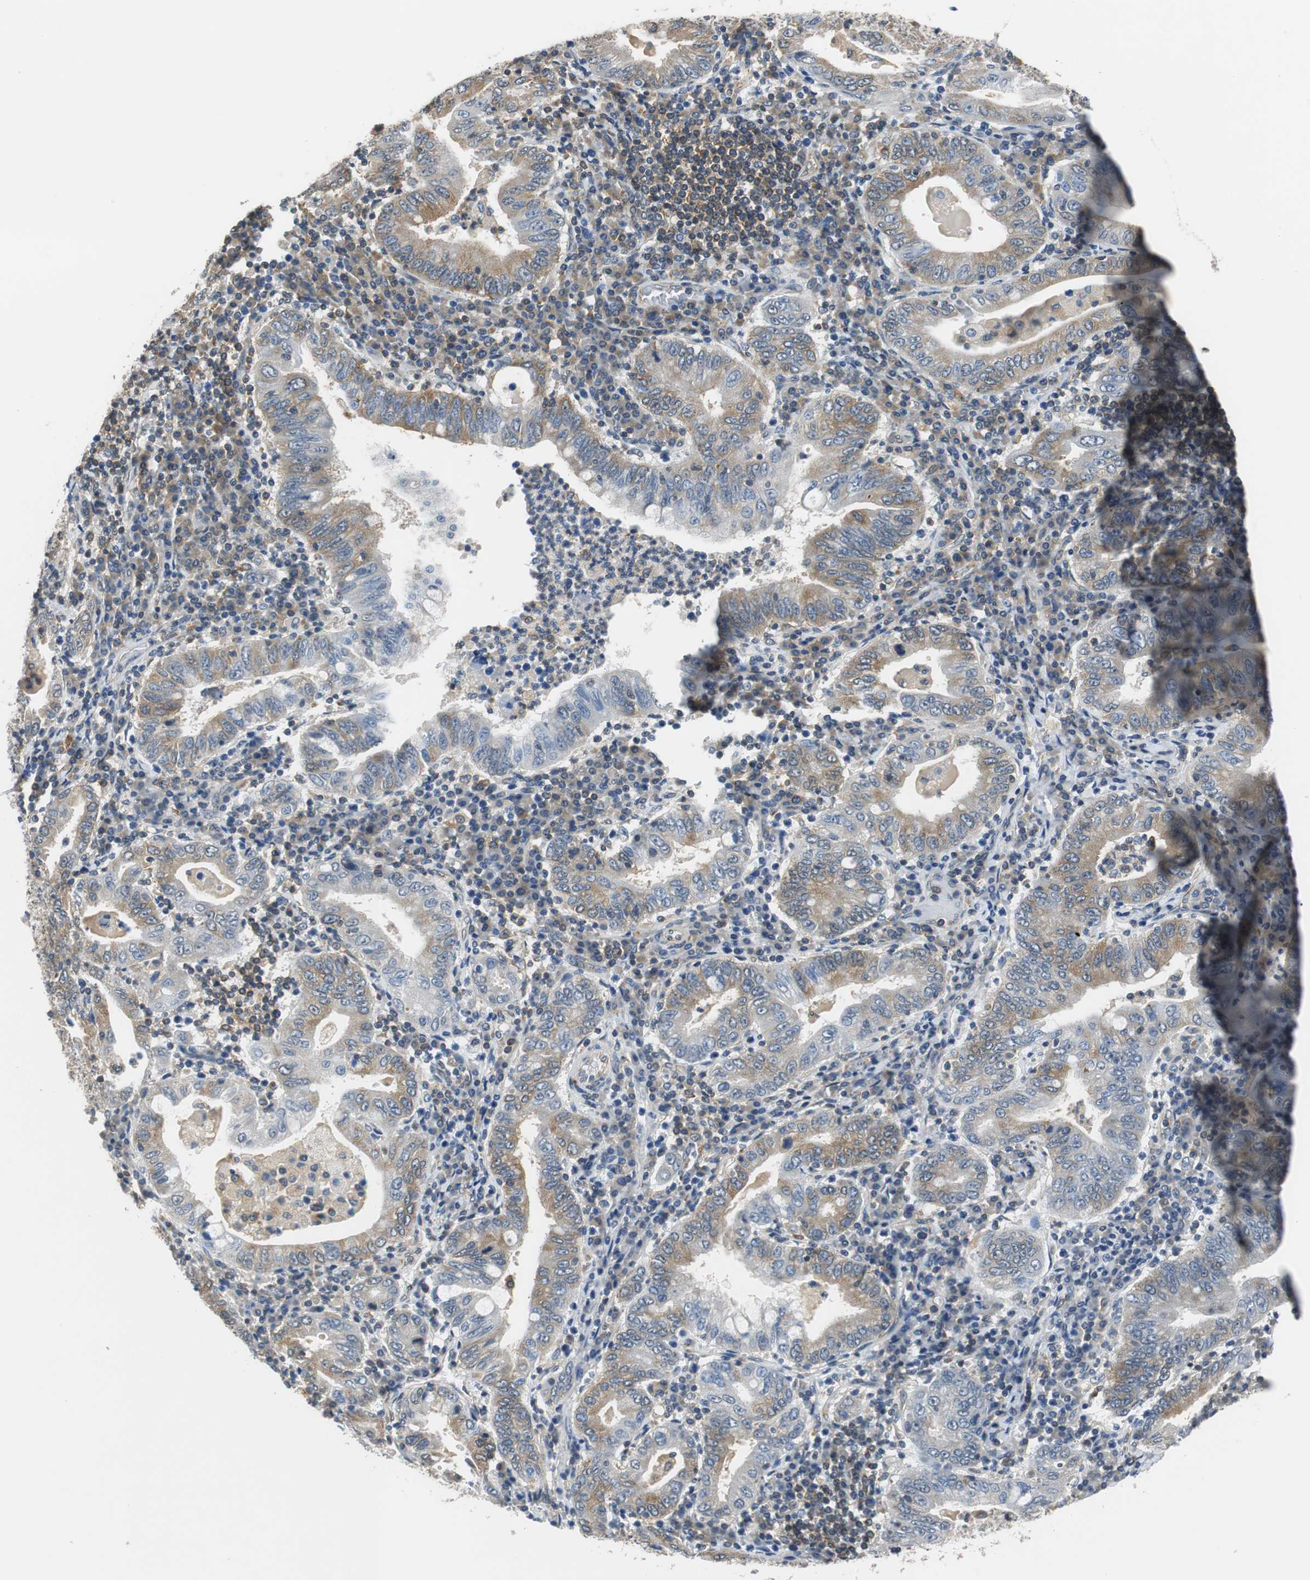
{"staining": {"intensity": "moderate", "quantity": ">75%", "location": "cytoplasmic/membranous"}, "tissue": "stomach cancer", "cell_type": "Tumor cells", "image_type": "cancer", "snomed": [{"axis": "morphology", "description": "Normal tissue, NOS"}, {"axis": "morphology", "description": "Adenocarcinoma, NOS"}, {"axis": "topography", "description": "Esophagus"}, {"axis": "topography", "description": "Stomach, upper"}, {"axis": "topography", "description": "Peripheral nerve tissue"}], "caption": "The micrograph reveals staining of stomach adenocarcinoma, revealing moderate cytoplasmic/membranous protein positivity (brown color) within tumor cells.", "gene": "CNOT3", "patient": {"sex": "male", "age": 62}}